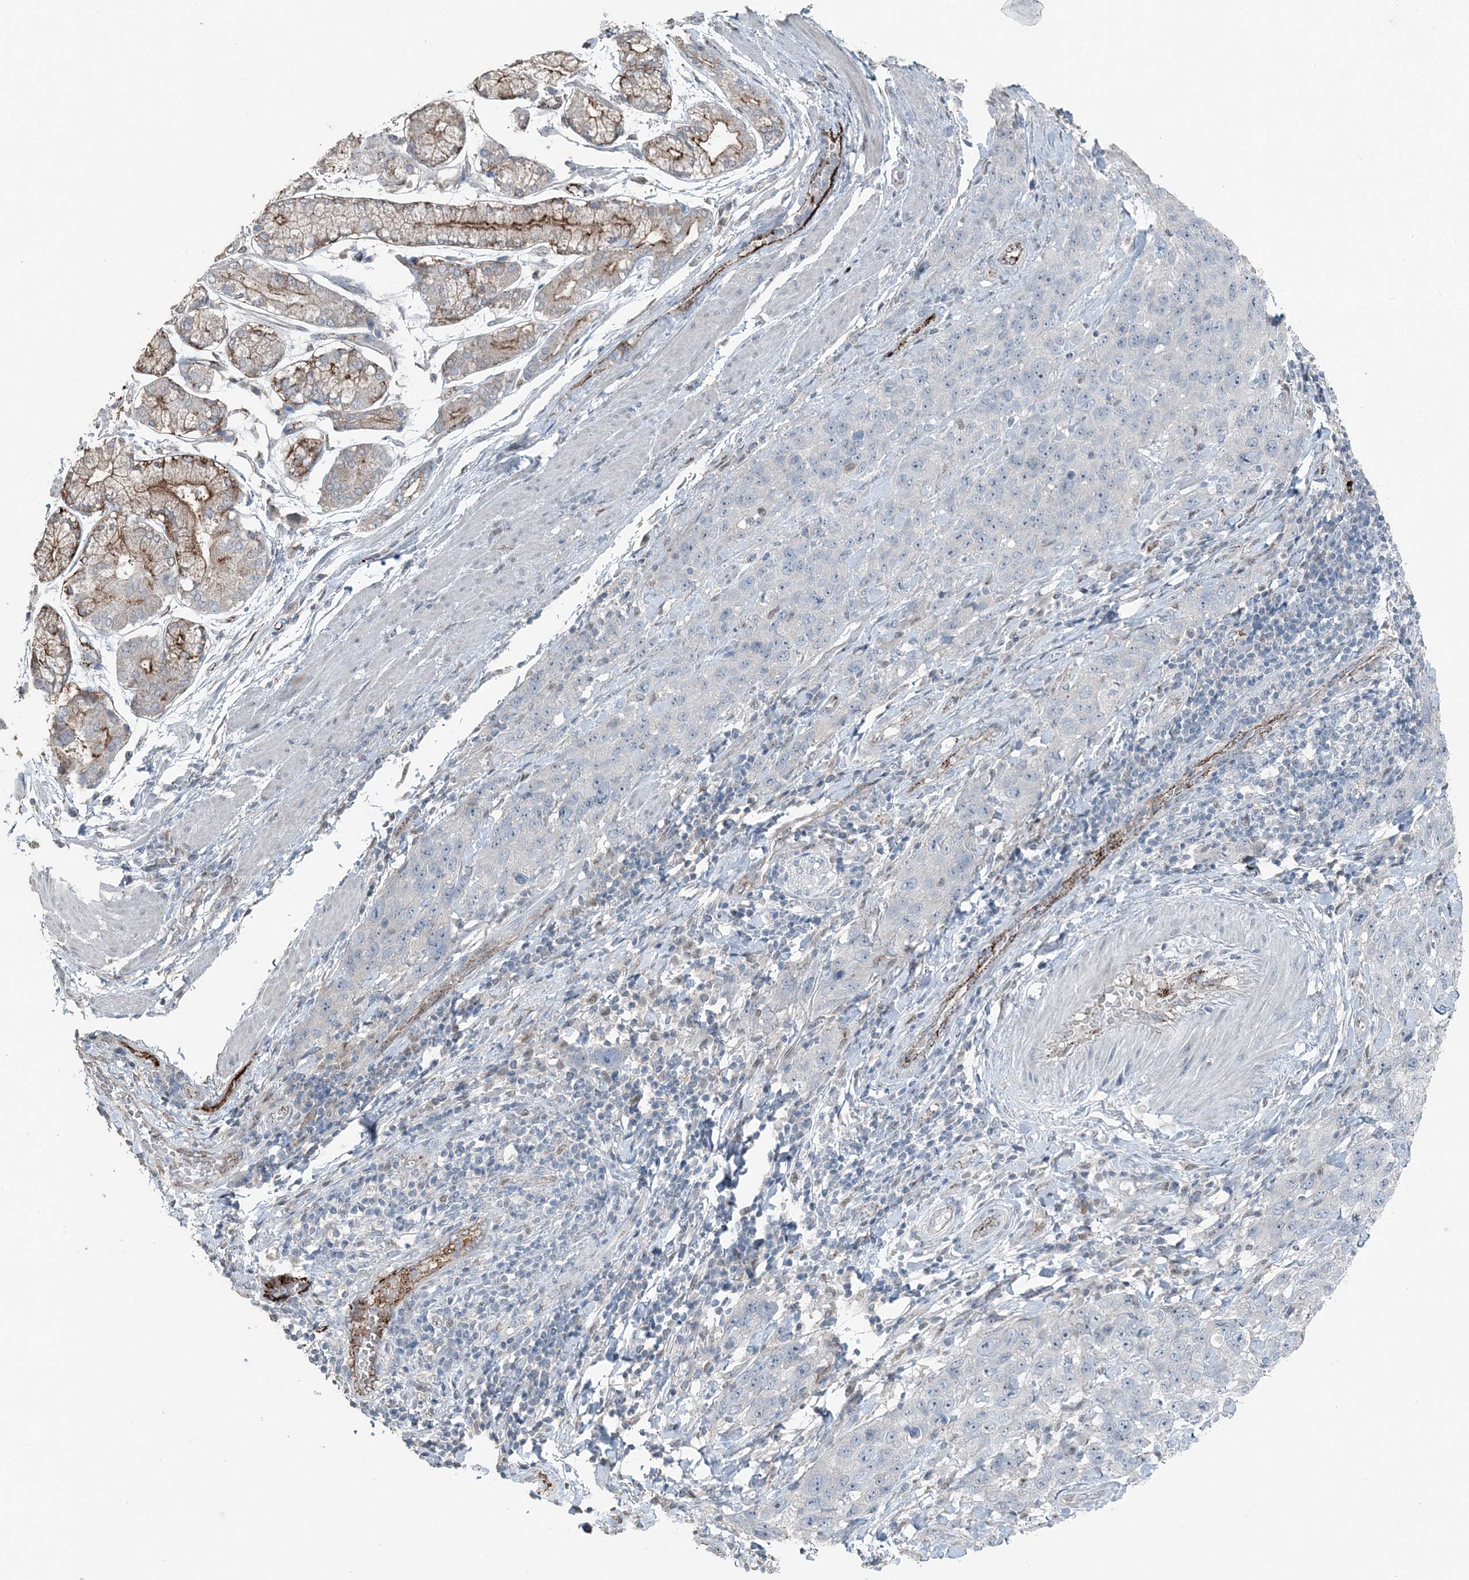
{"staining": {"intensity": "negative", "quantity": "none", "location": "none"}, "tissue": "stomach cancer", "cell_type": "Tumor cells", "image_type": "cancer", "snomed": [{"axis": "morphology", "description": "Normal tissue, NOS"}, {"axis": "morphology", "description": "Adenocarcinoma, NOS"}, {"axis": "topography", "description": "Lymph node"}, {"axis": "topography", "description": "Stomach"}], "caption": "Tumor cells are negative for protein expression in human stomach cancer.", "gene": "ELOVL7", "patient": {"sex": "male", "age": 48}}